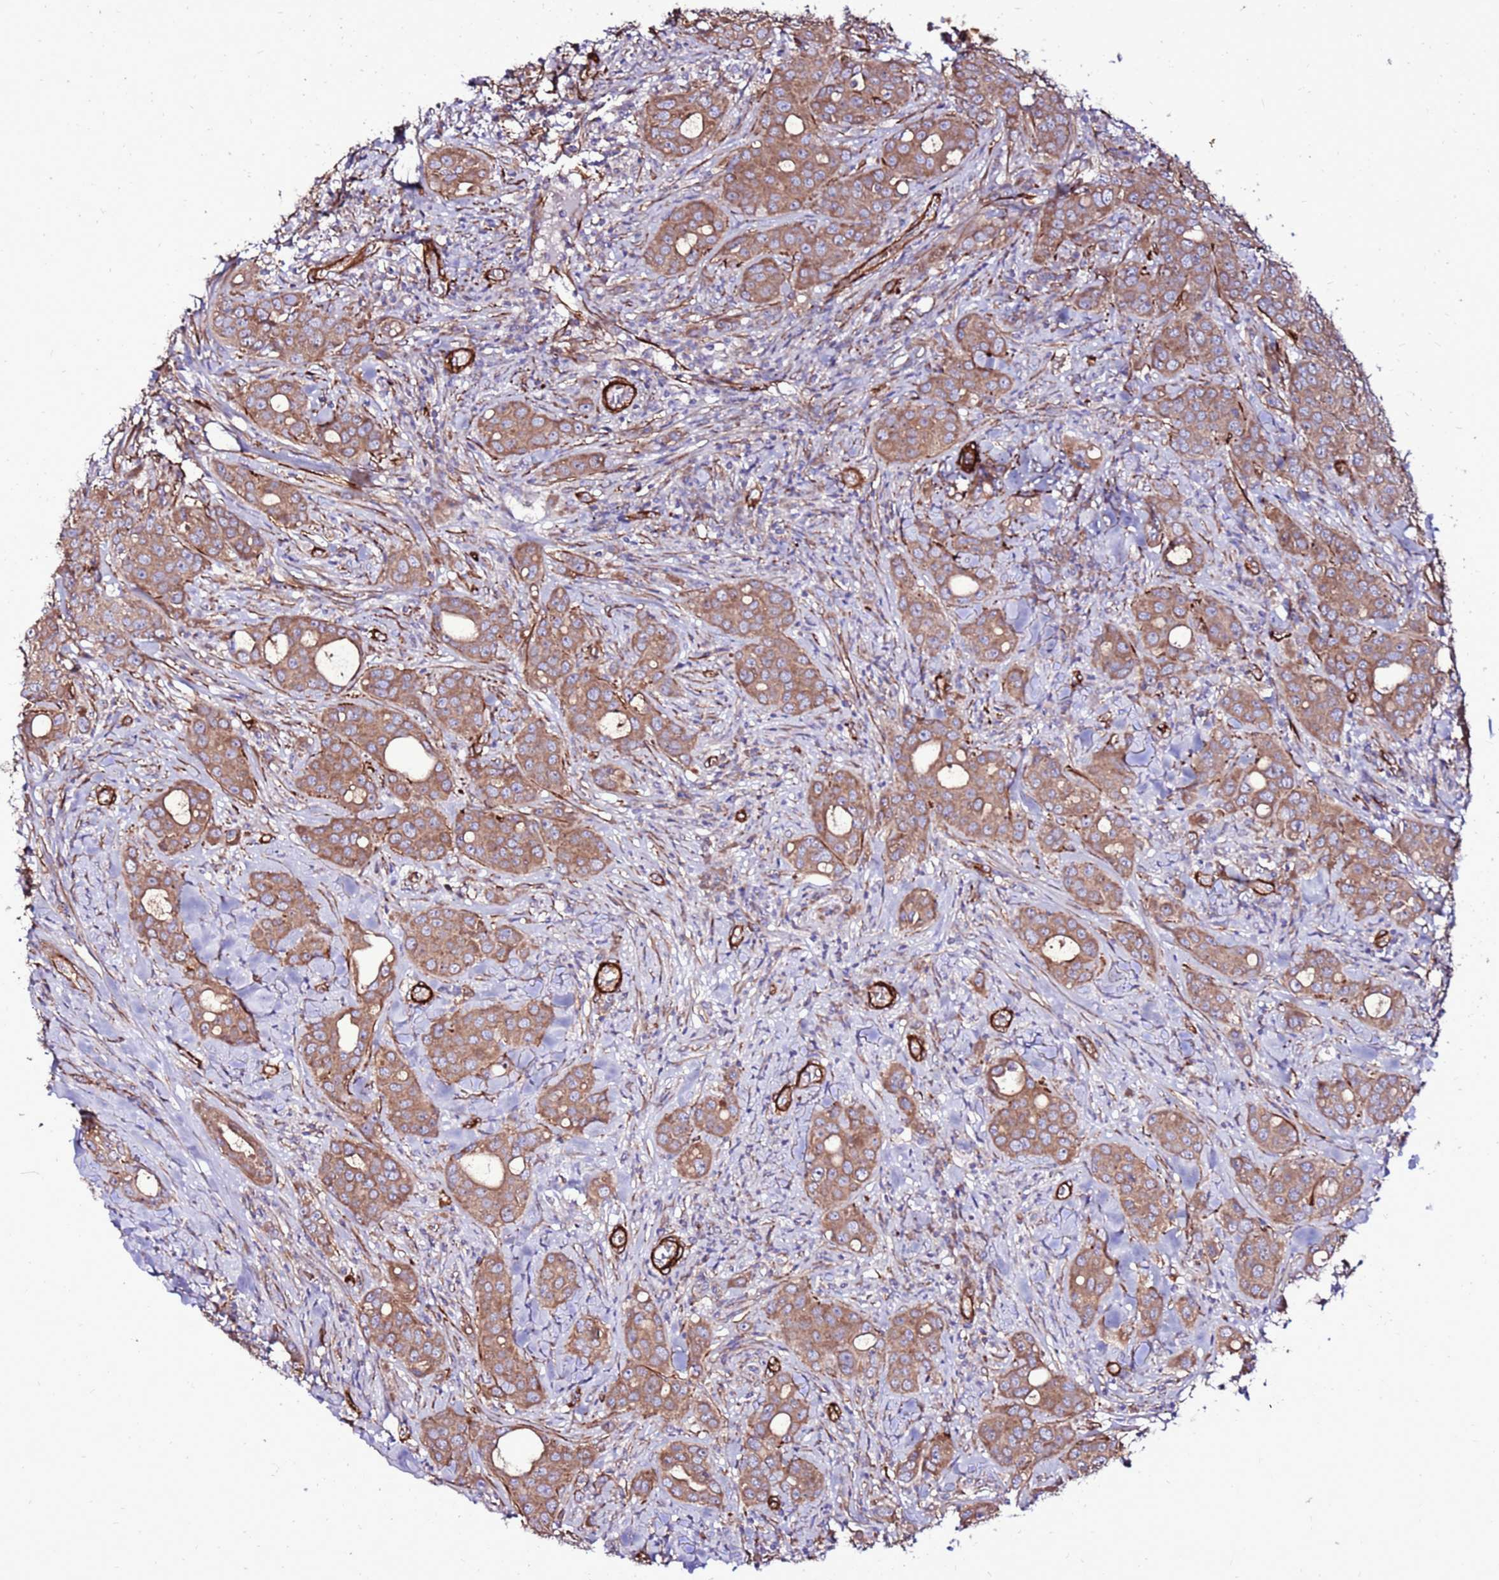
{"staining": {"intensity": "moderate", "quantity": ">75%", "location": "cytoplasmic/membranous"}, "tissue": "breast cancer", "cell_type": "Tumor cells", "image_type": "cancer", "snomed": [{"axis": "morphology", "description": "Duct carcinoma"}, {"axis": "topography", "description": "Breast"}], "caption": "High-magnification brightfield microscopy of breast cancer stained with DAB (3,3'-diaminobenzidine) (brown) and counterstained with hematoxylin (blue). tumor cells exhibit moderate cytoplasmic/membranous expression is seen in about>75% of cells.", "gene": "EI24", "patient": {"sex": "female", "age": 43}}